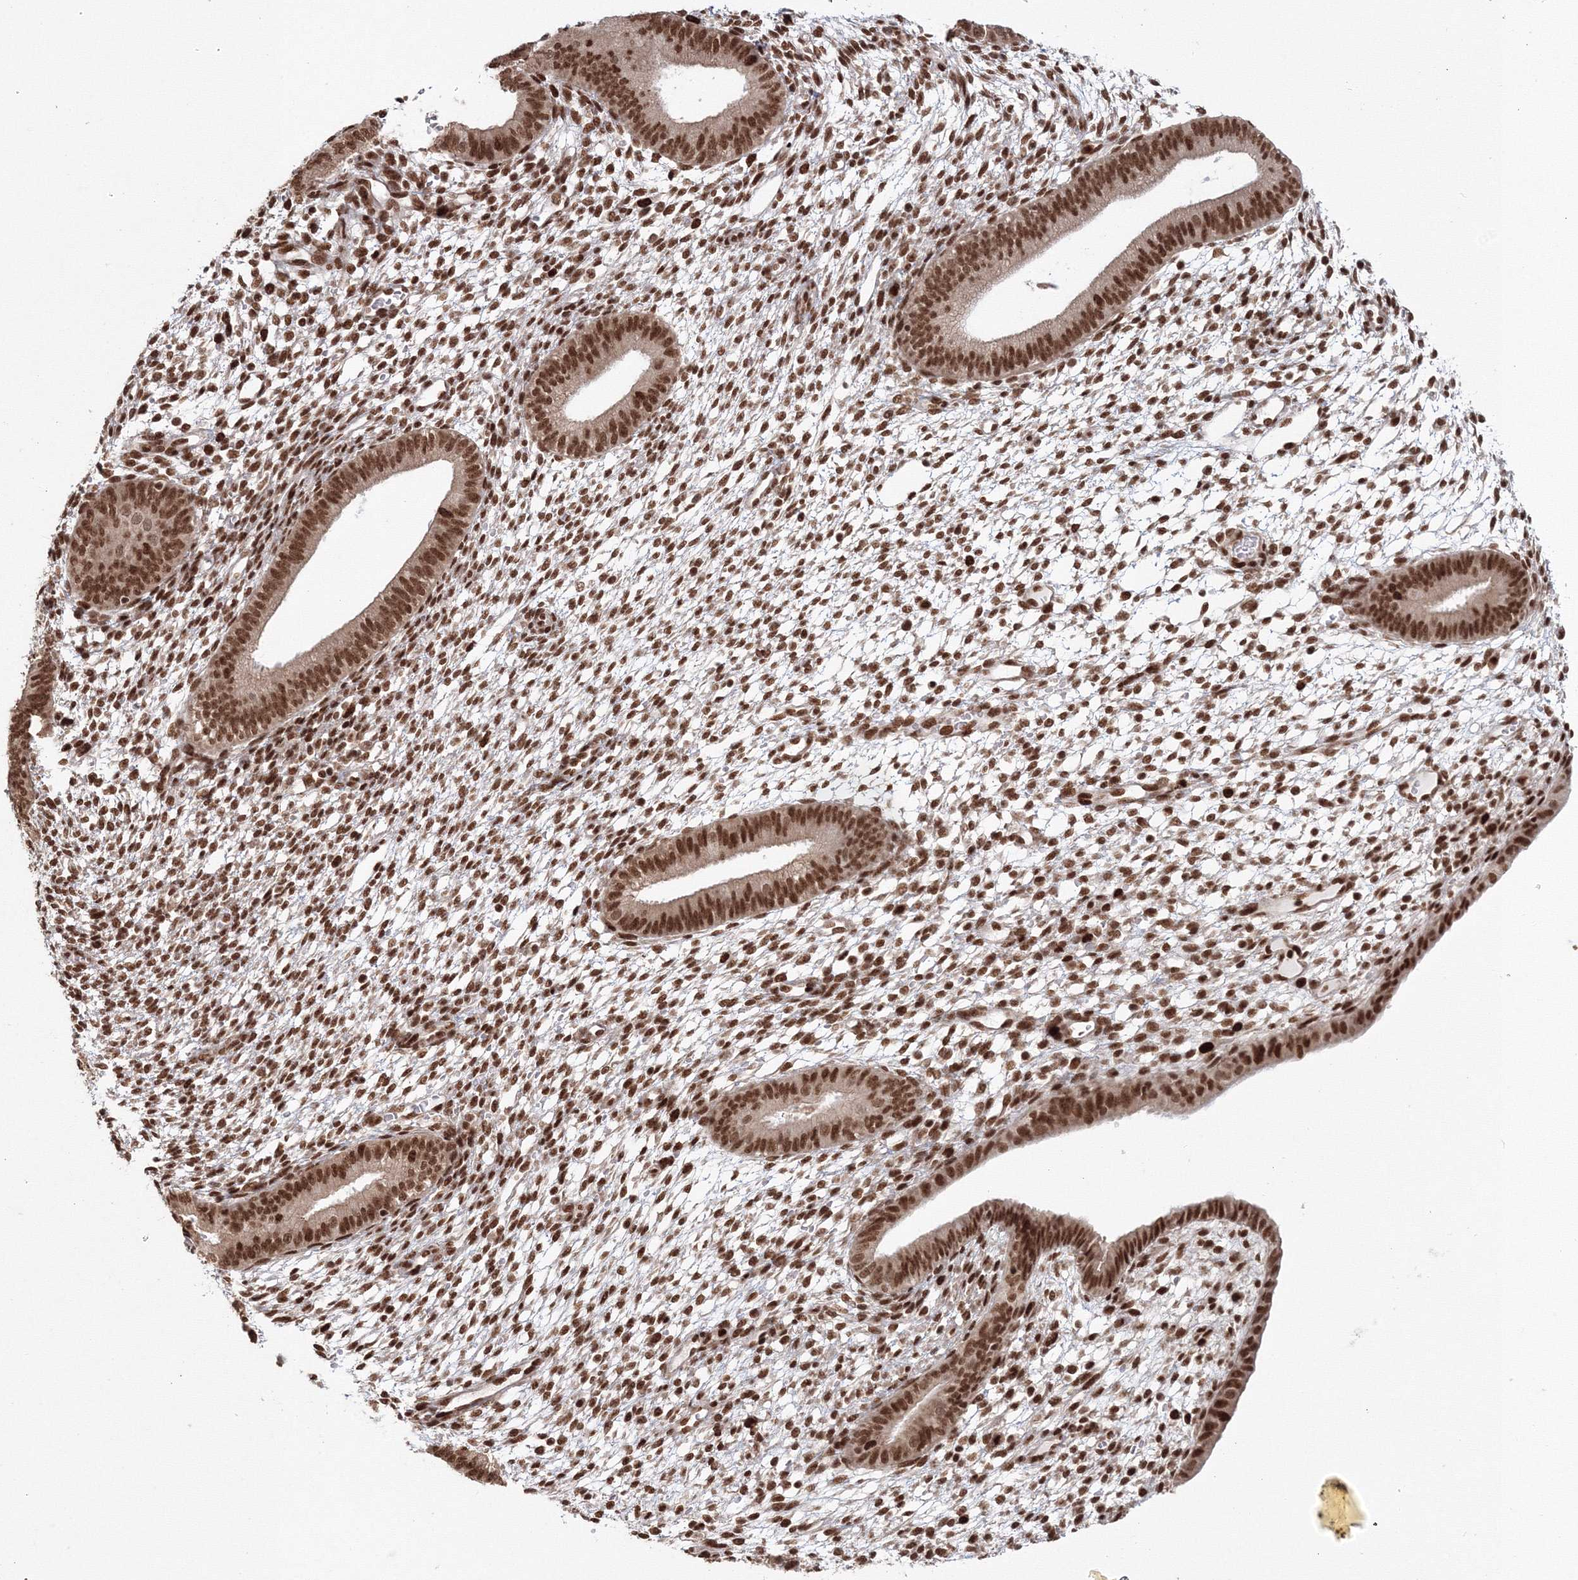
{"staining": {"intensity": "strong", "quantity": ">75%", "location": "nuclear"}, "tissue": "endometrium", "cell_type": "Cells in endometrial stroma", "image_type": "normal", "snomed": [{"axis": "morphology", "description": "Normal tissue, NOS"}, {"axis": "topography", "description": "Endometrium"}], "caption": "Cells in endometrial stroma display high levels of strong nuclear staining in approximately >75% of cells in unremarkable human endometrium. (DAB IHC, brown staining for protein, blue staining for nuclei).", "gene": "KIF20A", "patient": {"sex": "female", "age": 46}}